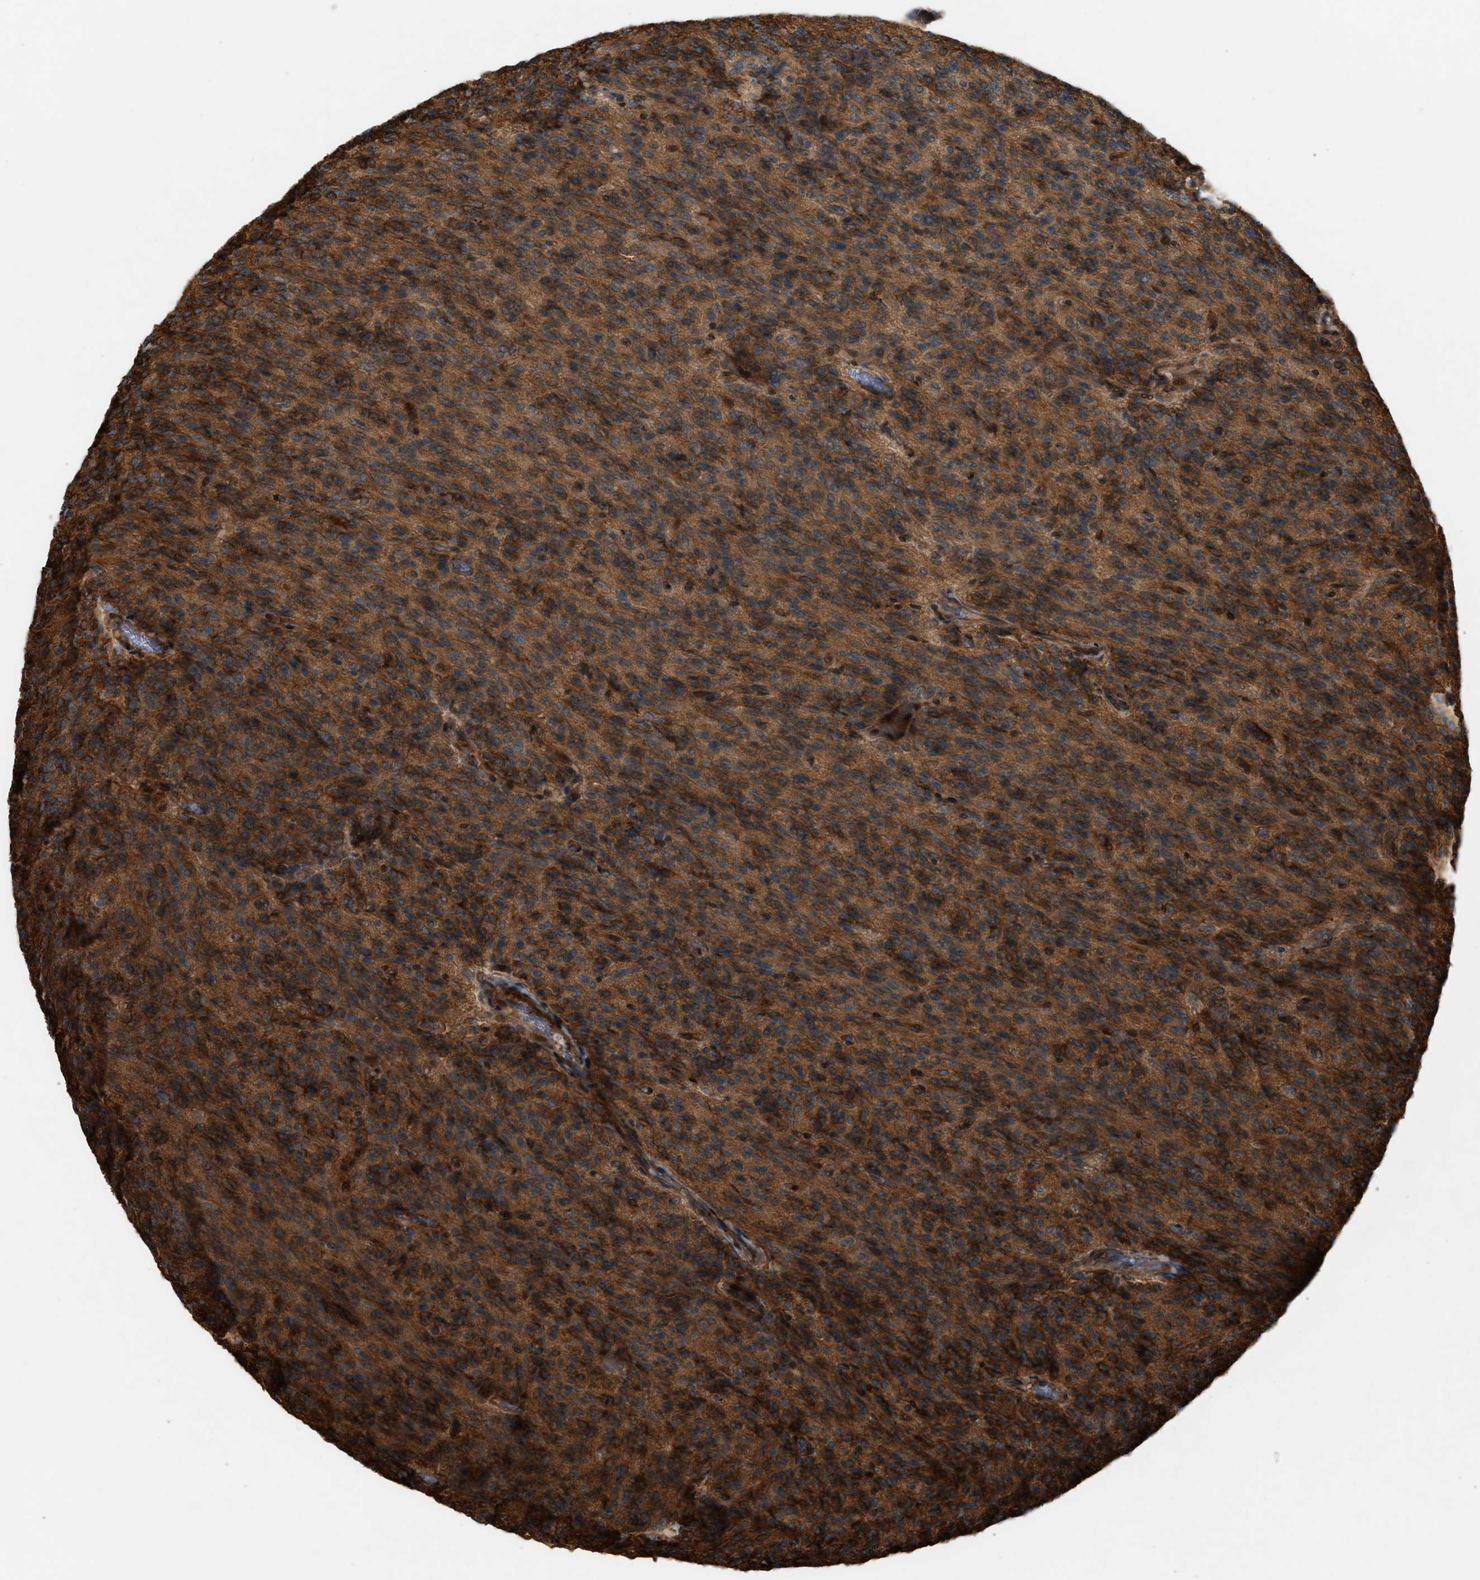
{"staining": {"intensity": "strong", "quantity": ">75%", "location": "cytoplasmic/membranous"}, "tissue": "glioma", "cell_type": "Tumor cells", "image_type": "cancer", "snomed": [{"axis": "morphology", "description": "Glioma, malignant, High grade"}, {"axis": "topography", "description": "Brain"}], "caption": "High-magnification brightfield microscopy of glioma stained with DAB (brown) and counterstained with hematoxylin (blue). tumor cells exhibit strong cytoplasmic/membranous staining is present in about>75% of cells. The protein is stained brown, and the nuclei are stained in blue (DAB IHC with brightfield microscopy, high magnification).", "gene": "BAIAP2L1", "patient": {"sex": "male", "age": 34}}